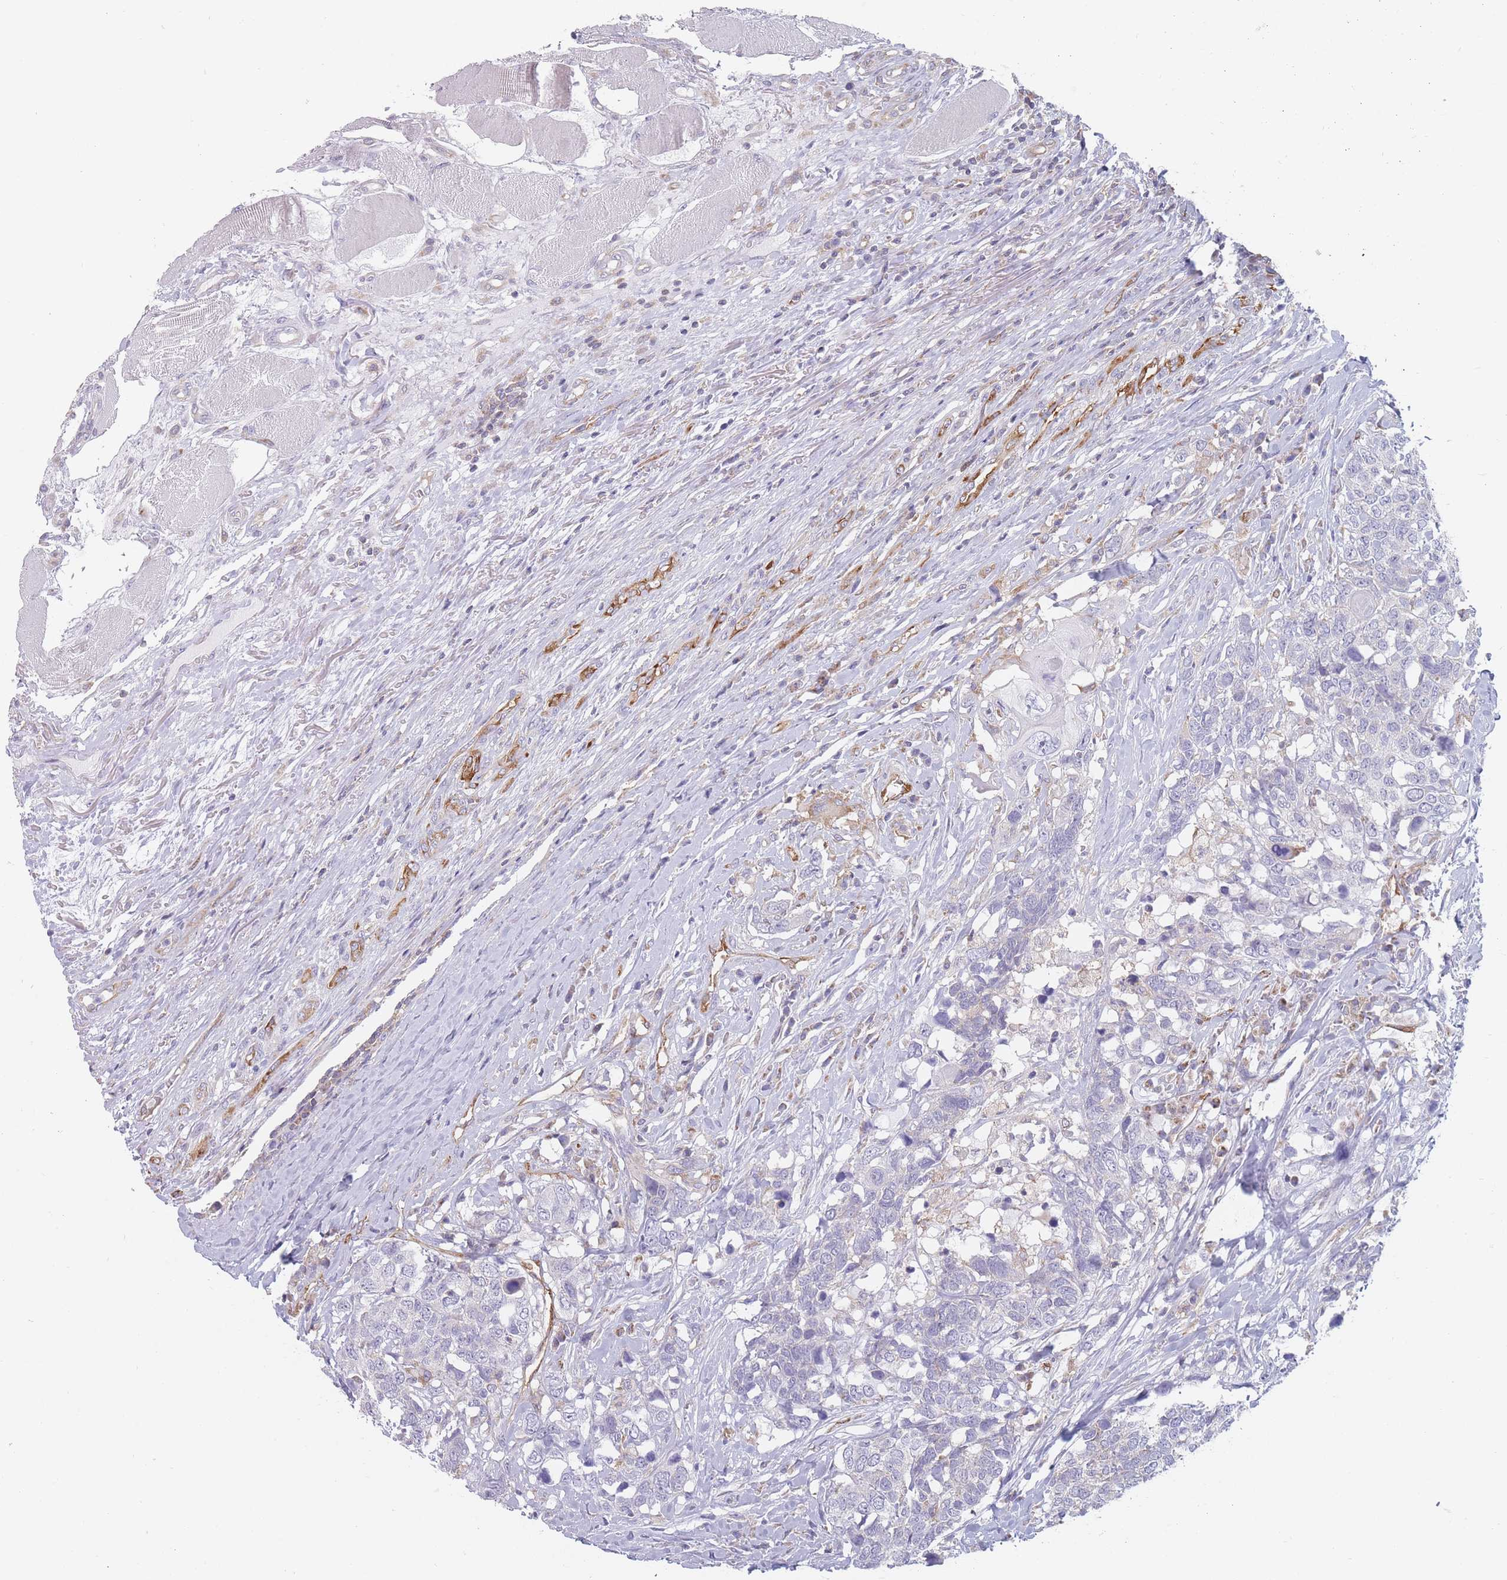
{"staining": {"intensity": "negative", "quantity": "none", "location": "none"}, "tissue": "head and neck cancer", "cell_type": "Tumor cells", "image_type": "cancer", "snomed": [{"axis": "morphology", "description": "Squamous cell carcinoma, NOS"}, {"axis": "topography", "description": "Head-Neck"}], "caption": "This photomicrograph is of head and neck cancer (squamous cell carcinoma) stained with immunohistochemistry to label a protein in brown with the nuclei are counter-stained blue. There is no expression in tumor cells. The staining was performed using DAB to visualize the protein expression in brown, while the nuclei were stained in blue with hematoxylin (Magnification: 20x).", "gene": "MAP1S", "patient": {"sex": "male", "age": 66}}